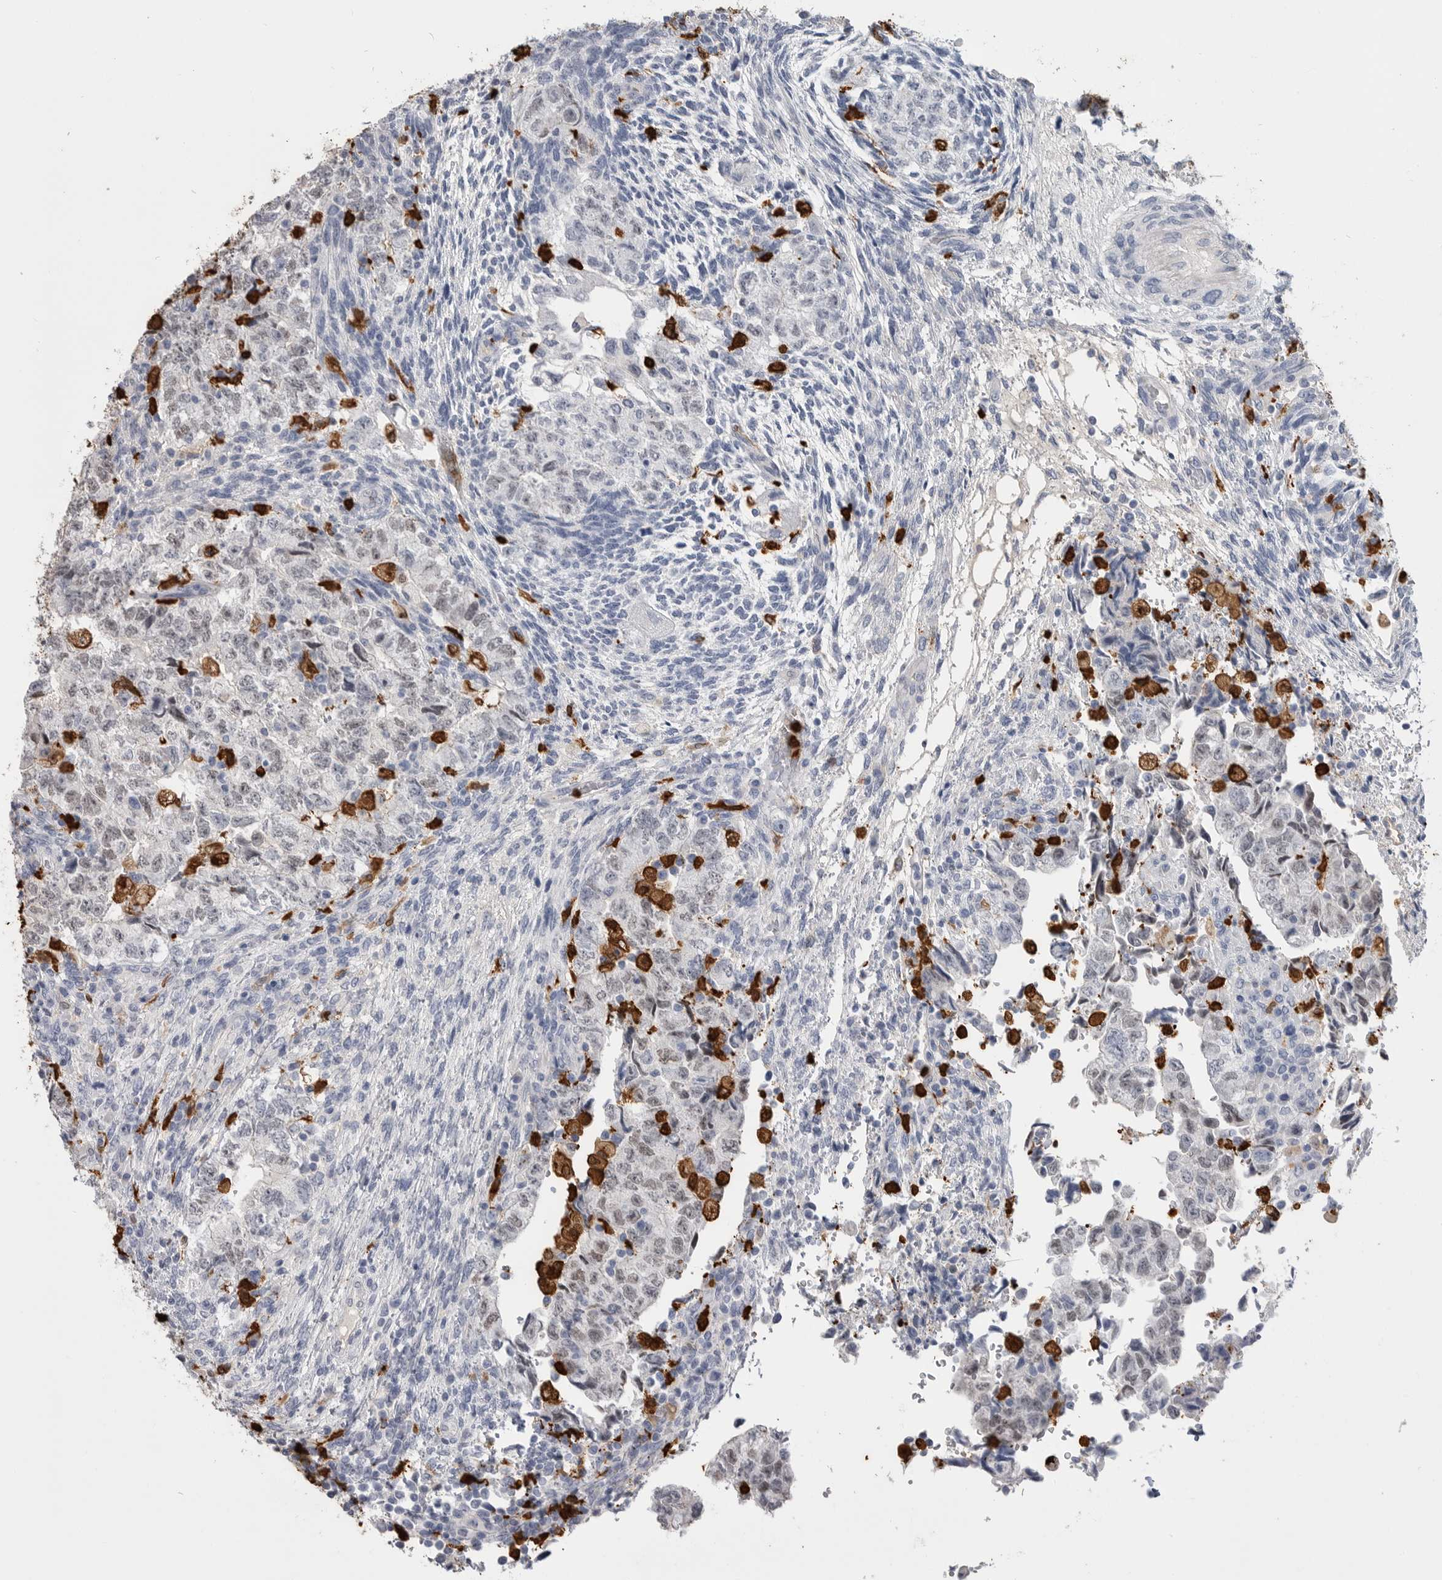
{"staining": {"intensity": "weak", "quantity": "<25%", "location": "nuclear"}, "tissue": "testis cancer", "cell_type": "Tumor cells", "image_type": "cancer", "snomed": [{"axis": "morphology", "description": "Normal tissue, NOS"}, {"axis": "morphology", "description": "Carcinoma, Embryonal, NOS"}, {"axis": "topography", "description": "Testis"}], "caption": "Testis cancer (embryonal carcinoma) stained for a protein using immunohistochemistry displays no positivity tumor cells.", "gene": "CYB561D1", "patient": {"sex": "male", "age": 36}}